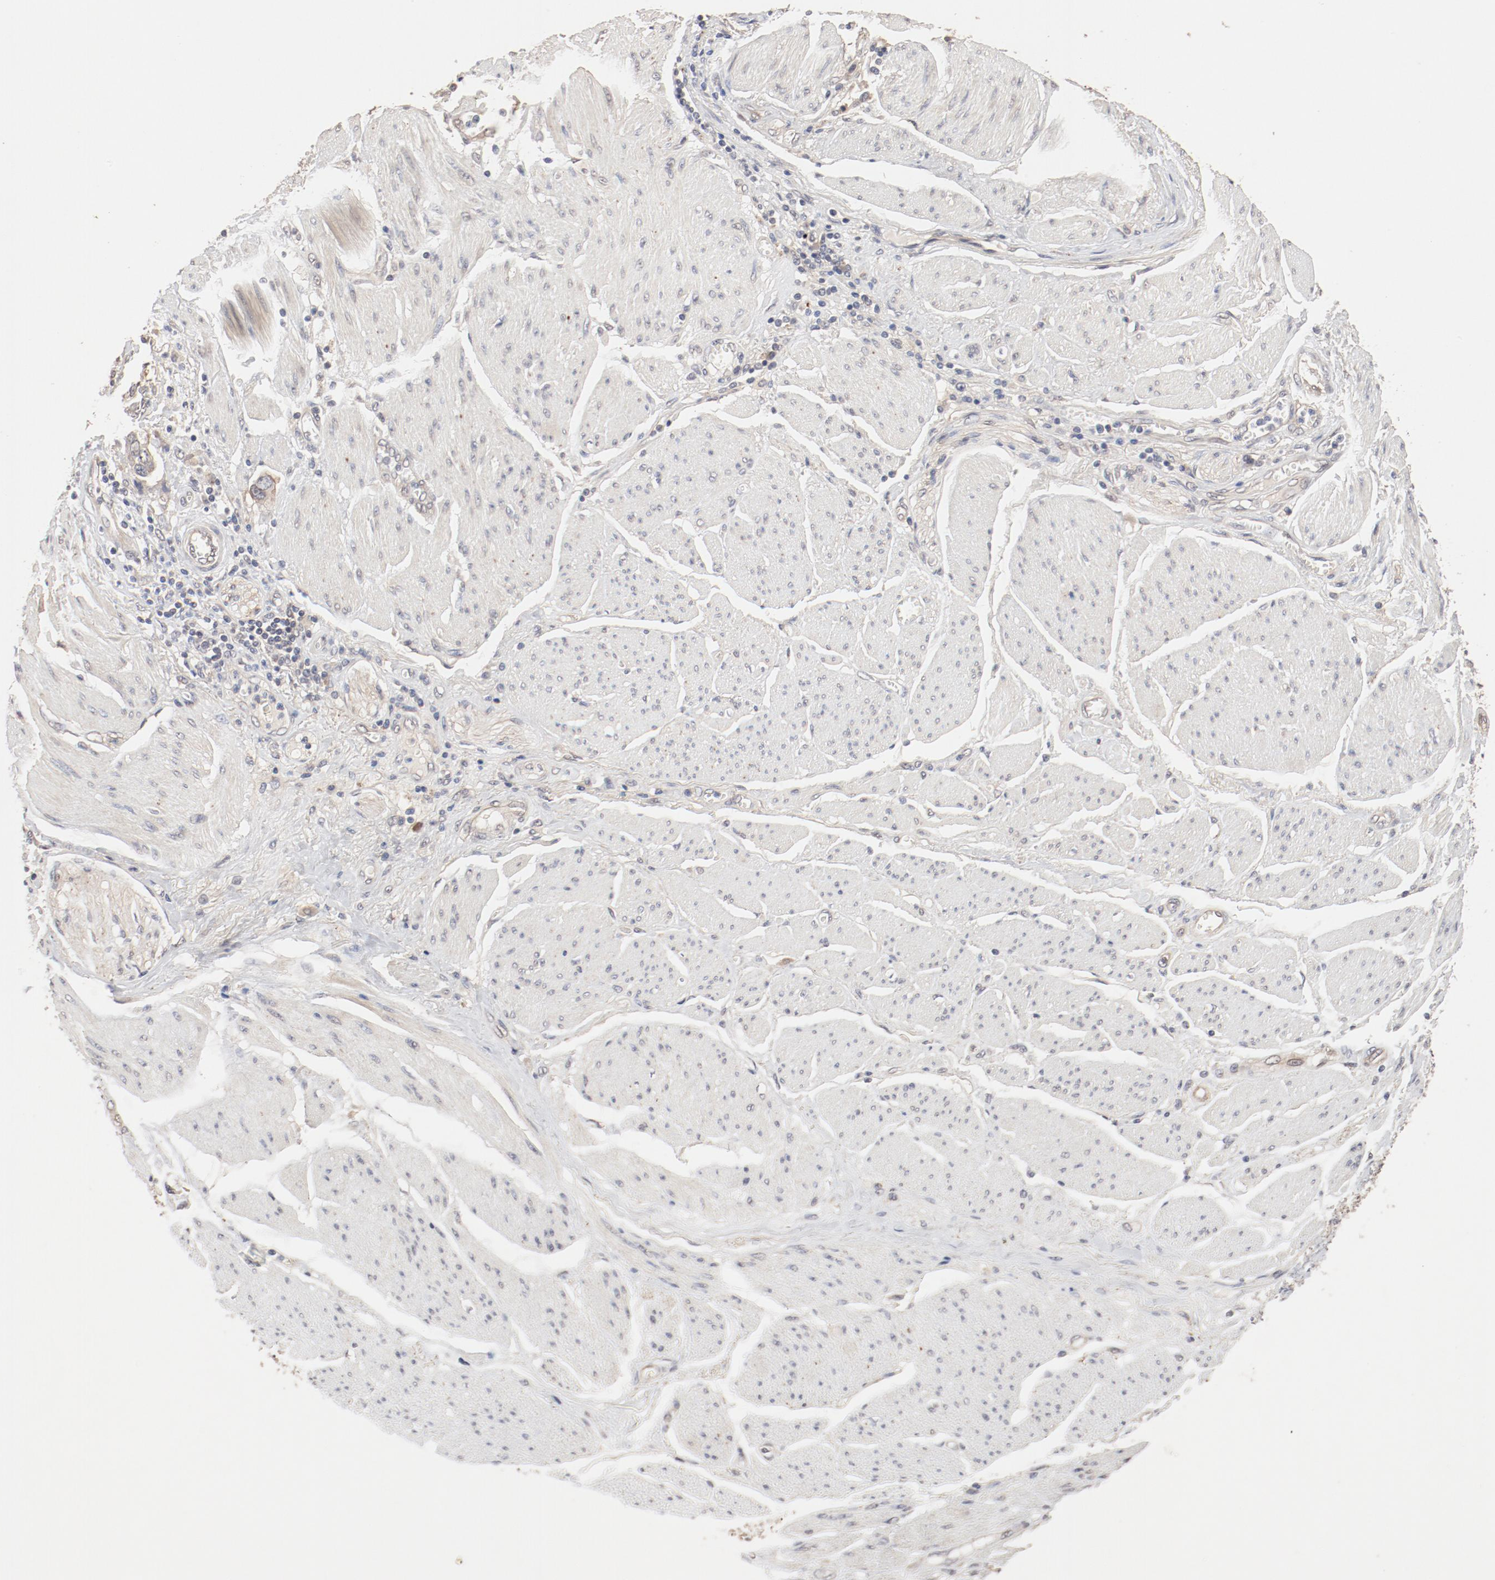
{"staining": {"intensity": "moderate", "quantity": "25%-75%", "location": "cytoplasmic/membranous"}, "tissue": "stomach cancer", "cell_type": "Tumor cells", "image_type": "cancer", "snomed": [{"axis": "morphology", "description": "Adenocarcinoma, NOS"}, {"axis": "topography", "description": "Pancreas"}, {"axis": "topography", "description": "Stomach, upper"}], "caption": "A histopathology image of human adenocarcinoma (stomach) stained for a protein reveals moderate cytoplasmic/membranous brown staining in tumor cells.", "gene": "IL3RA", "patient": {"sex": "male", "age": 77}}